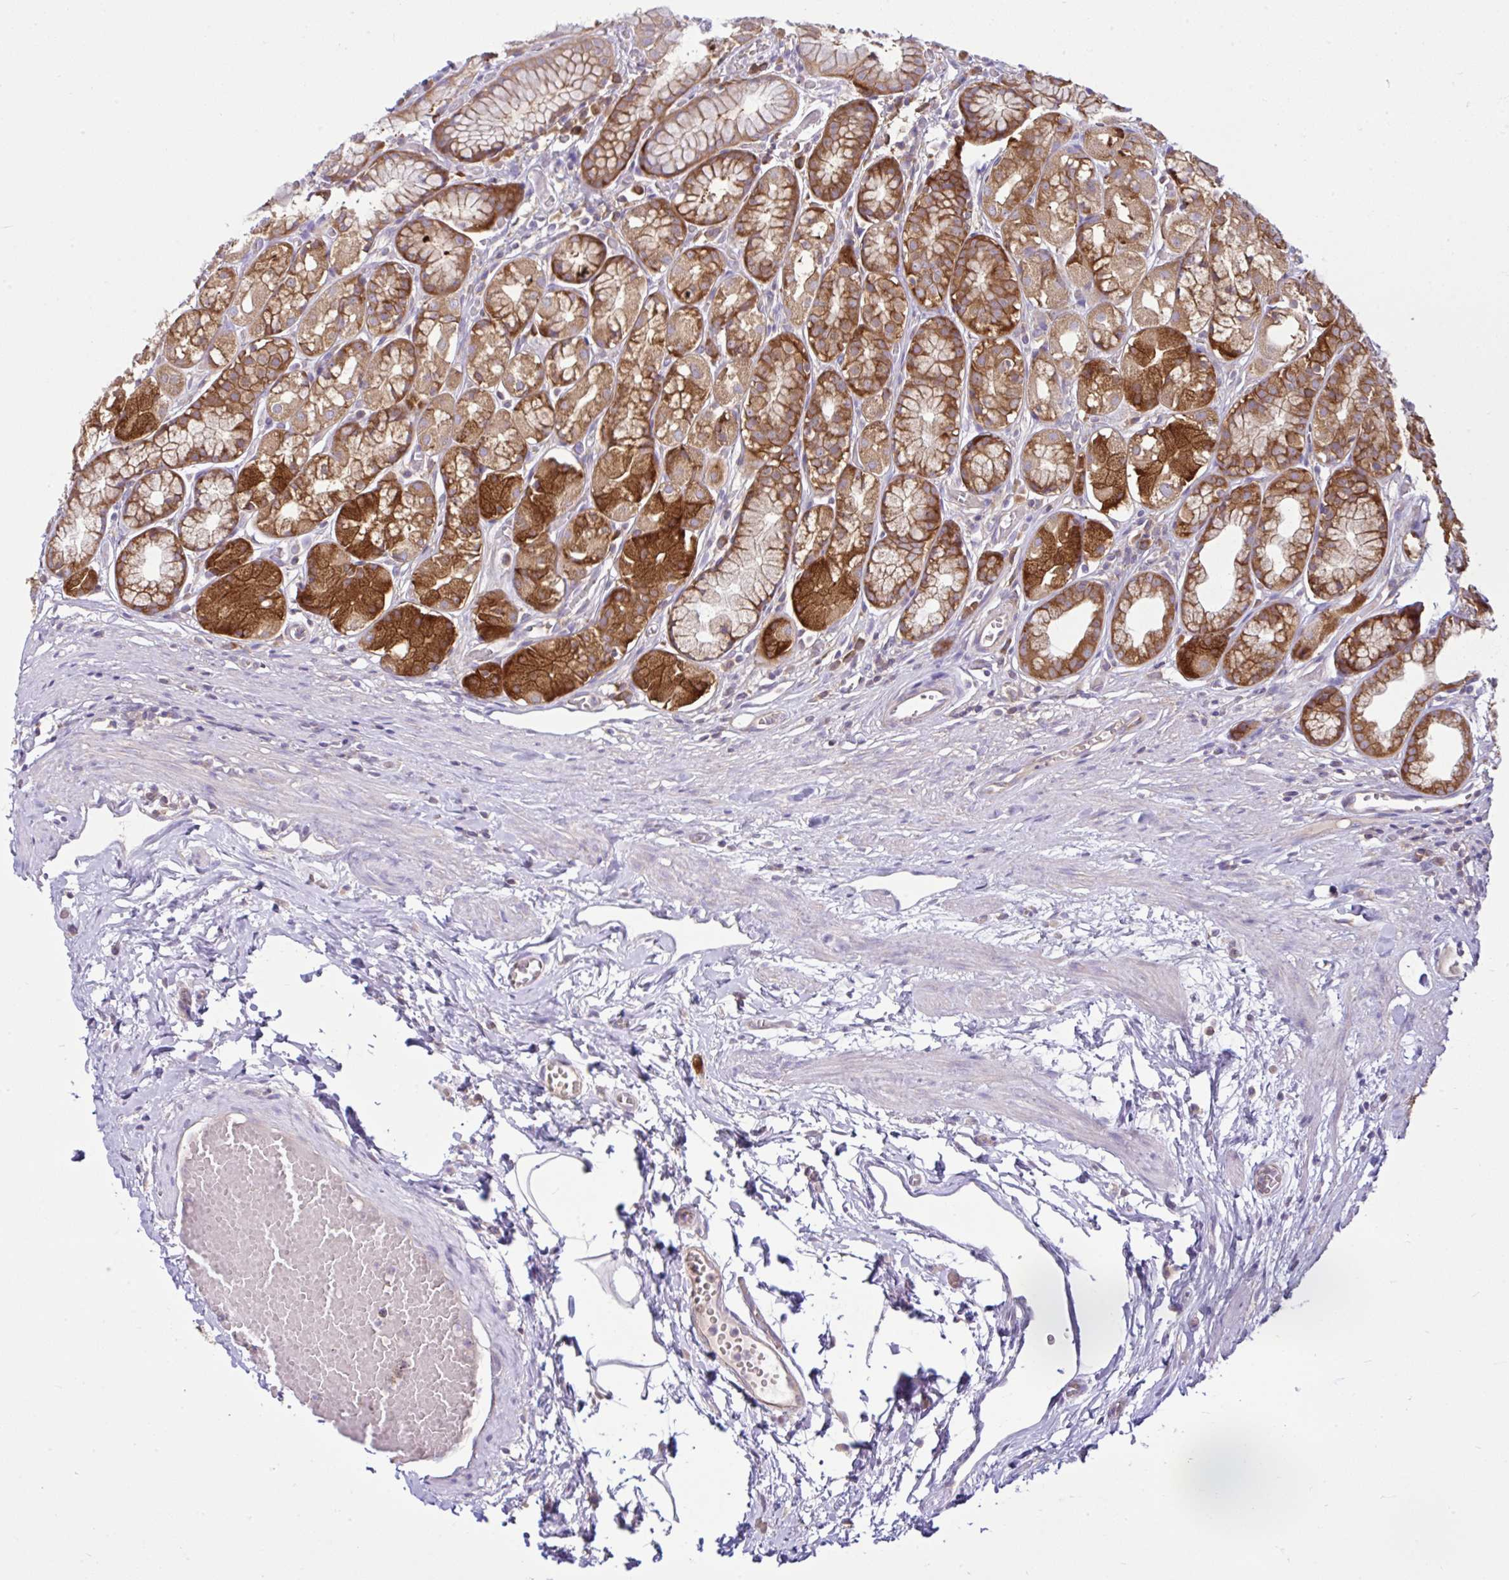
{"staining": {"intensity": "strong", "quantity": ">75%", "location": "cytoplasmic/membranous"}, "tissue": "stomach", "cell_type": "Glandular cells", "image_type": "normal", "snomed": [{"axis": "morphology", "description": "Normal tissue, NOS"}, {"axis": "topography", "description": "Smooth muscle"}, {"axis": "topography", "description": "Stomach"}], "caption": "This is an image of immunohistochemistry (IHC) staining of unremarkable stomach, which shows strong expression in the cytoplasmic/membranous of glandular cells.", "gene": "LARS1", "patient": {"sex": "male", "age": 70}}